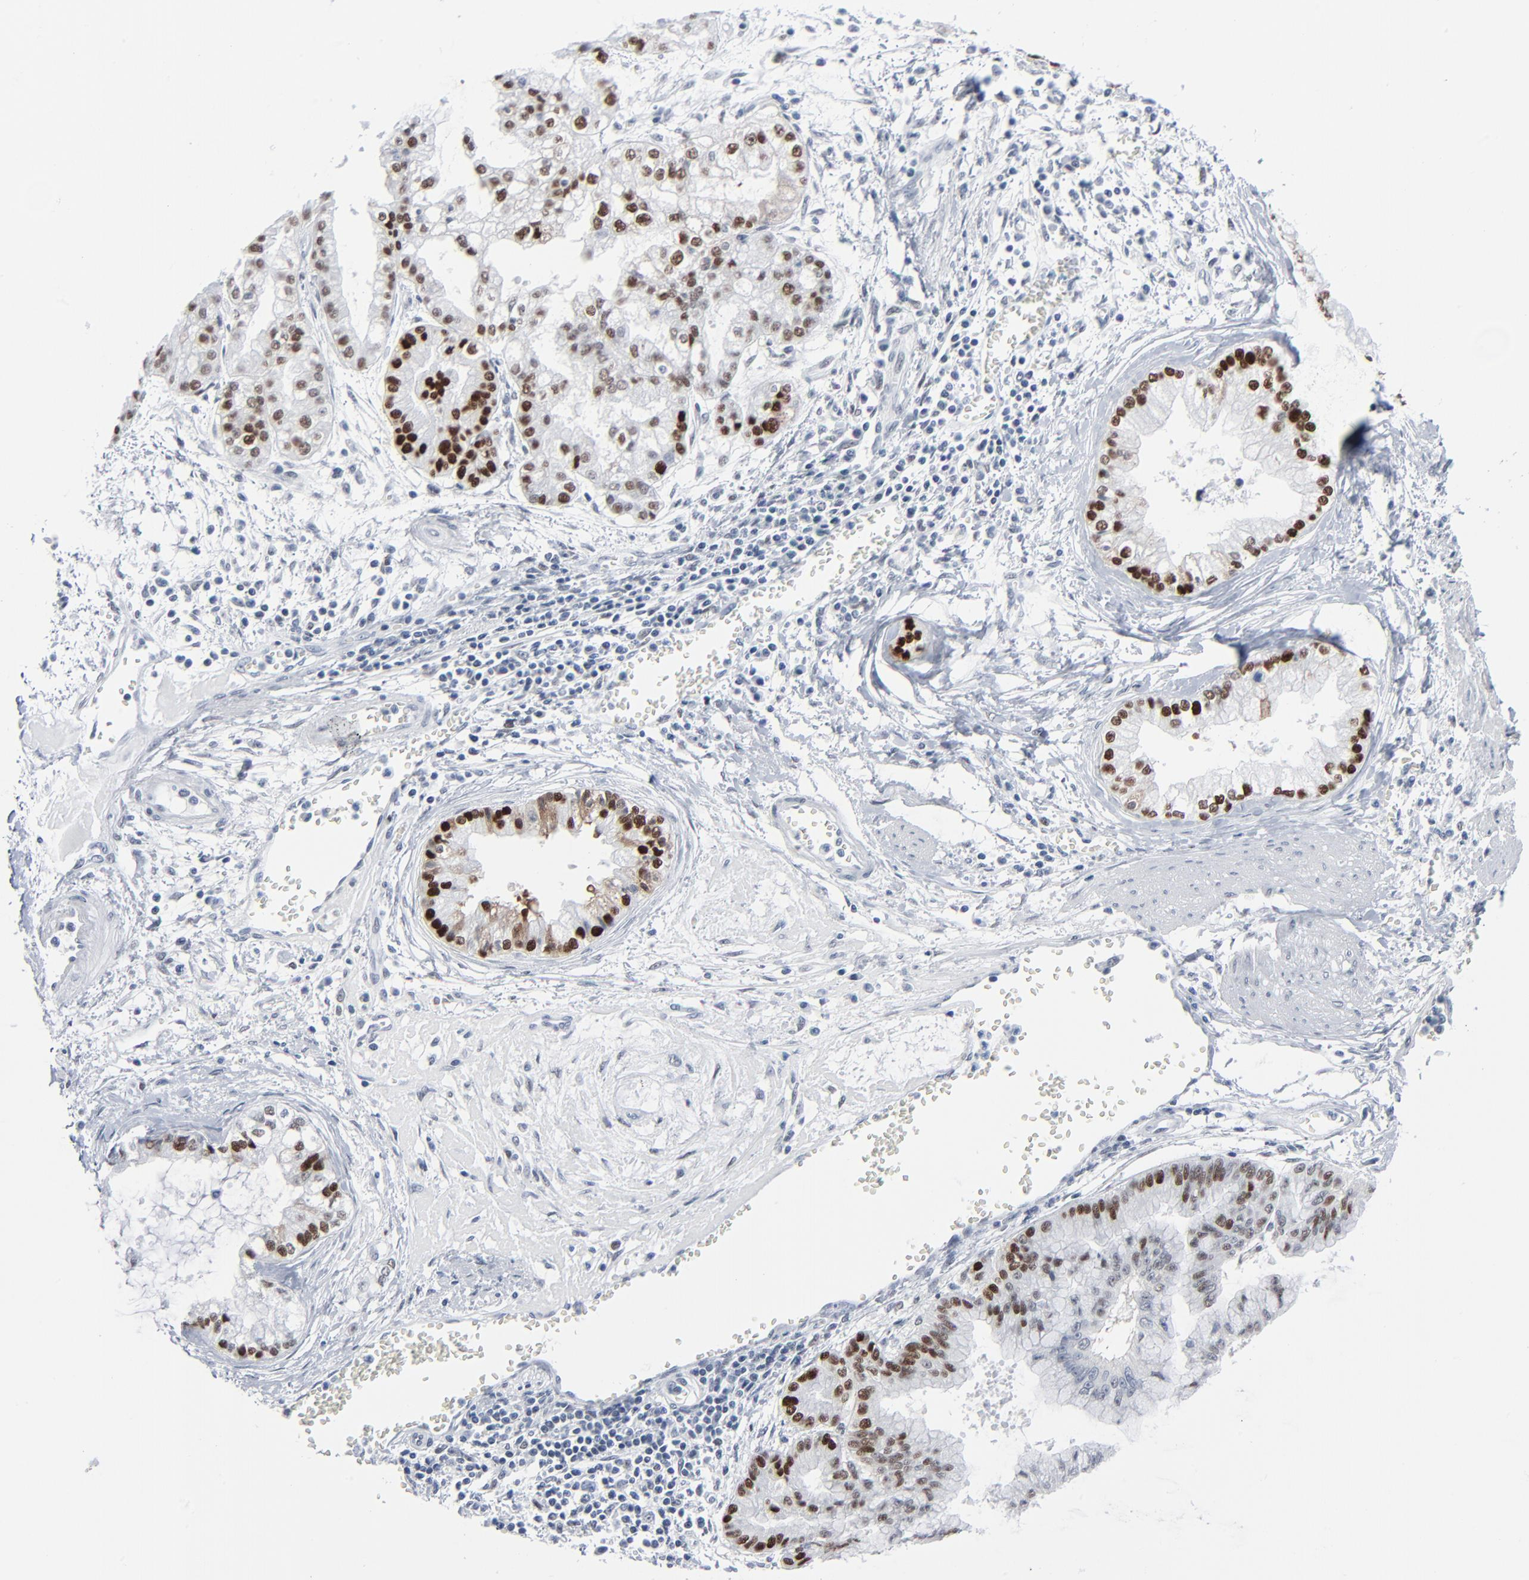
{"staining": {"intensity": "strong", "quantity": ">75%", "location": "nuclear"}, "tissue": "liver cancer", "cell_type": "Tumor cells", "image_type": "cancer", "snomed": [{"axis": "morphology", "description": "Cholangiocarcinoma"}, {"axis": "topography", "description": "Liver"}], "caption": "High-power microscopy captured an immunohistochemistry (IHC) image of liver cancer (cholangiocarcinoma), revealing strong nuclear expression in about >75% of tumor cells.", "gene": "SIRT1", "patient": {"sex": "female", "age": 79}}